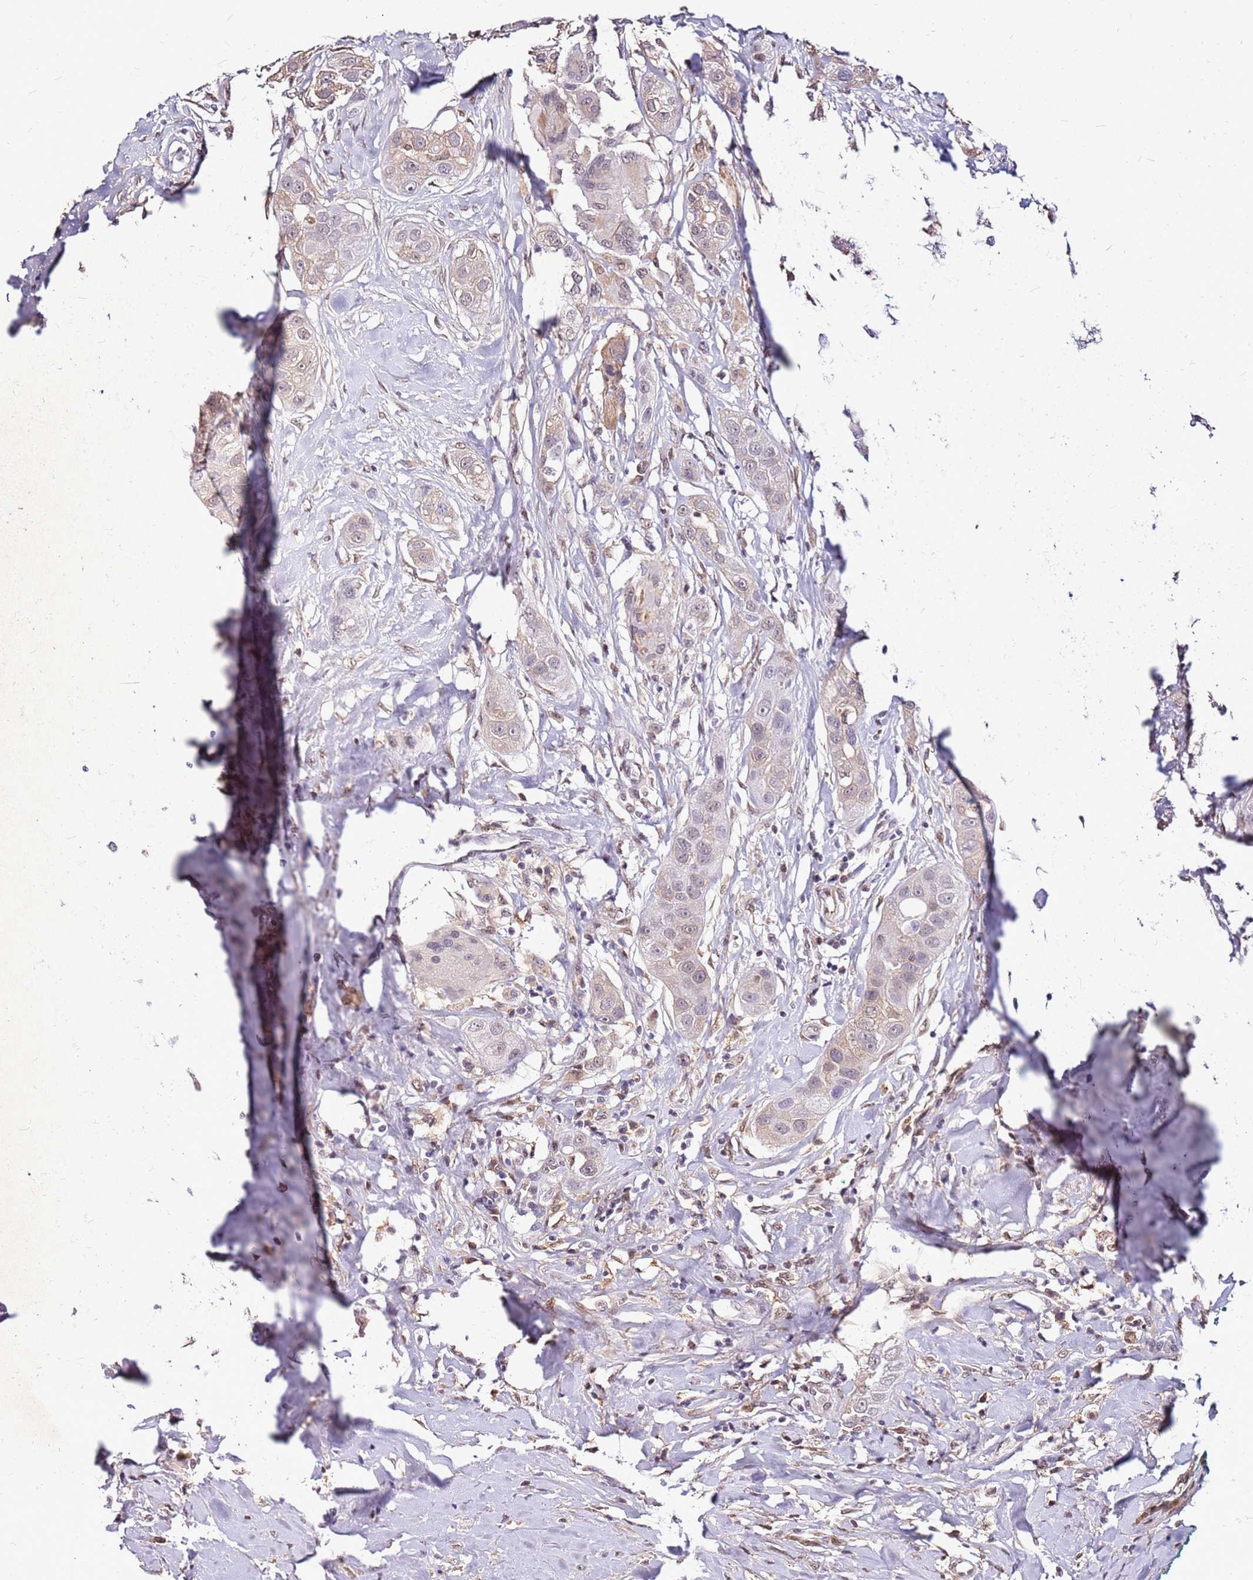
{"staining": {"intensity": "negative", "quantity": "none", "location": "none"}, "tissue": "head and neck cancer", "cell_type": "Tumor cells", "image_type": "cancer", "snomed": [{"axis": "morphology", "description": "Normal tissue, NOS"}, {"axis": "morphology", "description": "Squamous cell carcinoma, NOS"}, {"axis": "topography", "description": "Skeletal muscle"}, {"axis": "topography", "description": "Head-Neck"}], "caption": "This is a histopathology image of IHC staining of head and neck squamous cell carcinoma, which shows no positivity in tumor cells.", "gene": "ALDH1A3", "patient": {"sex": "male", "age": 51}}